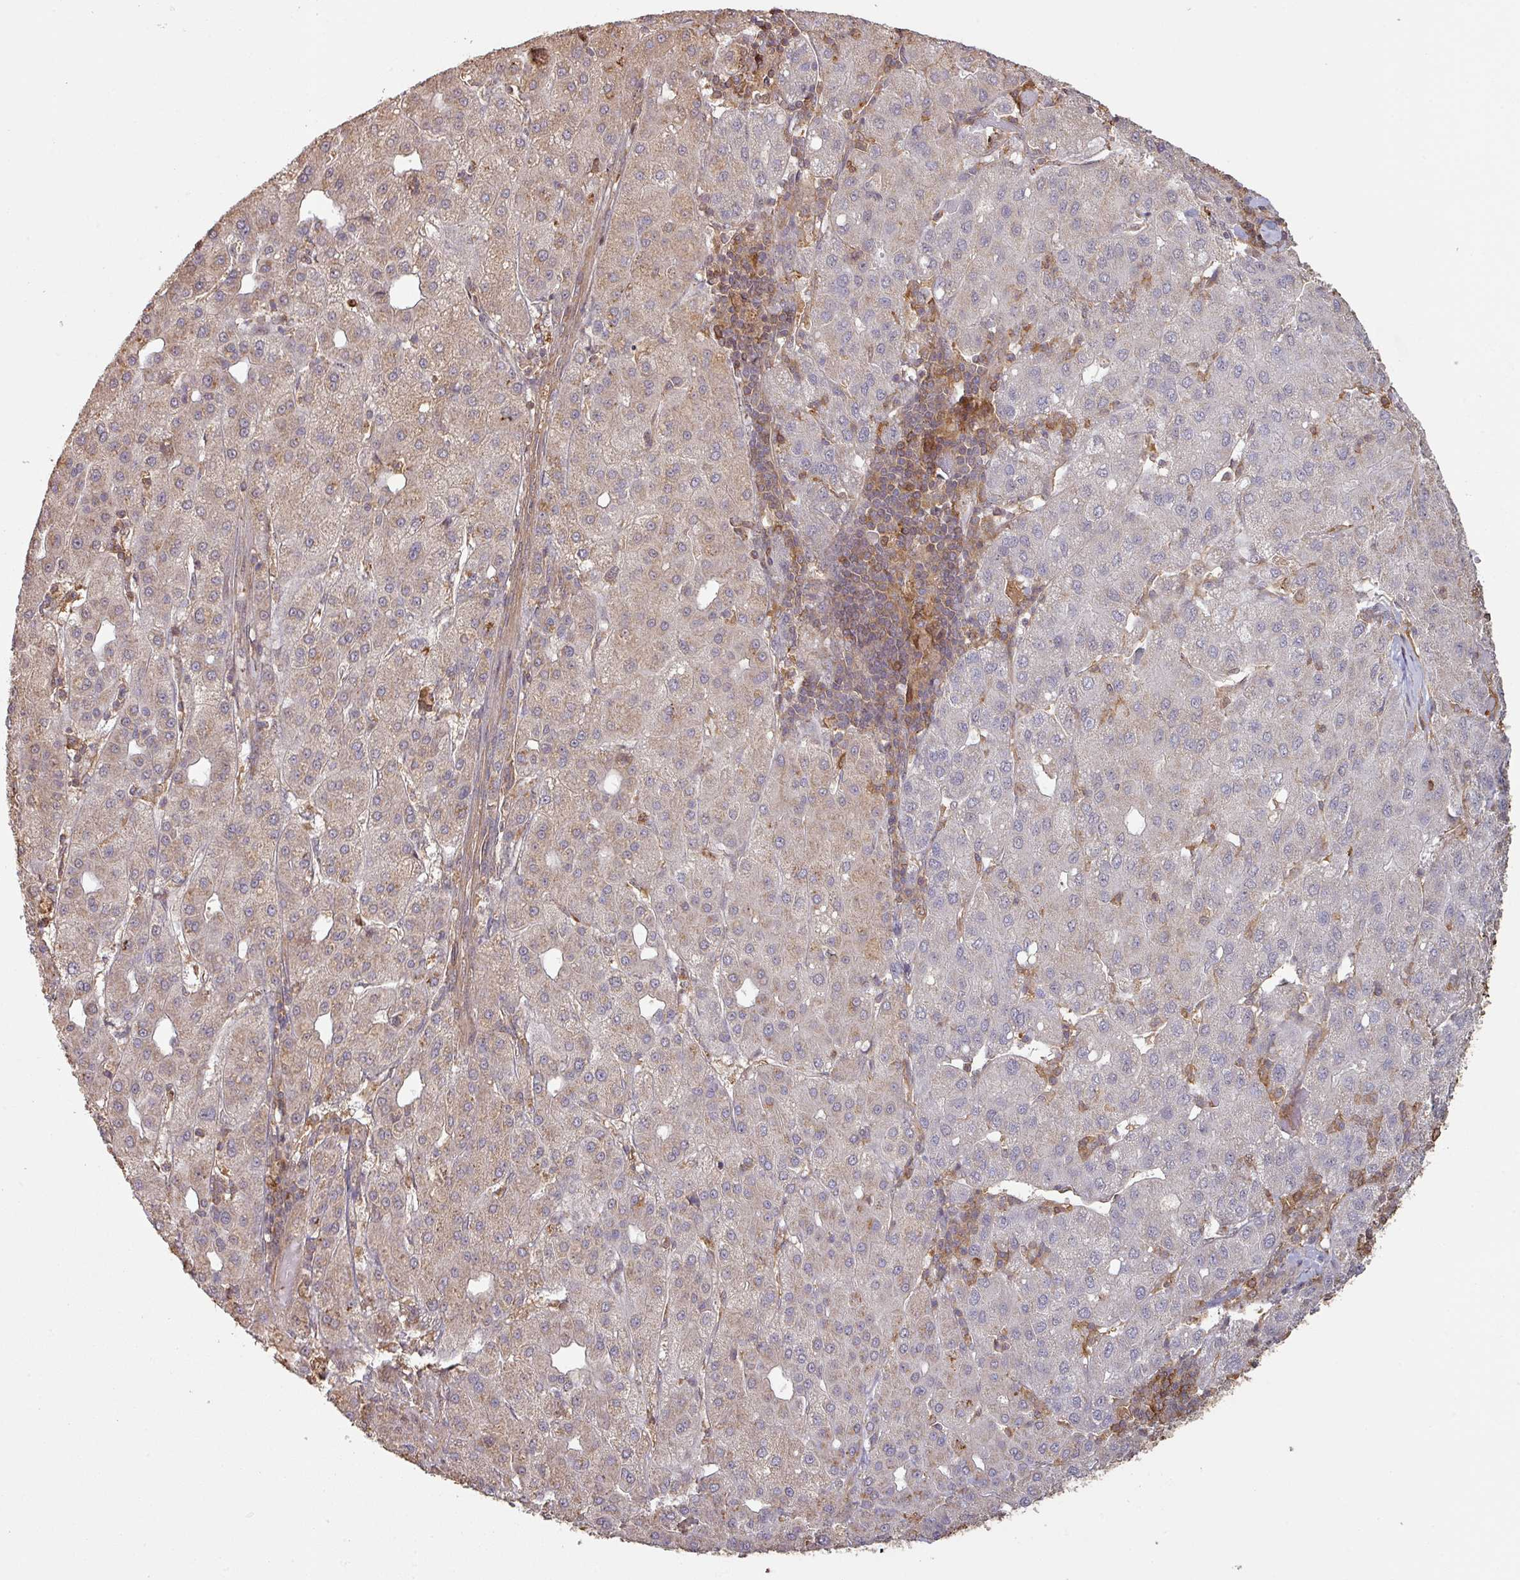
{"staining": {"intensity": "weak", "quantity": "25%-75%", "location": "cytoplasmic/membranous"}, "tissue": "liver cancer", "cell_type": "Tumor cells", "image_type": "cancer", "snomed": [{"axis": "morphology", "description": "Carcinoma, Hepatocellular, NOS"}, {"axis": "topography", "description": "Liver"}], "caption": "Protein expression analysis of liver cancer (hepatocellular carcinoma) displays weak cytoplasmic/membranous staining in about 25%-75% of tumor cells.", "gene": "ZNF322", "patient": {"sex": "male", "age": 65}}